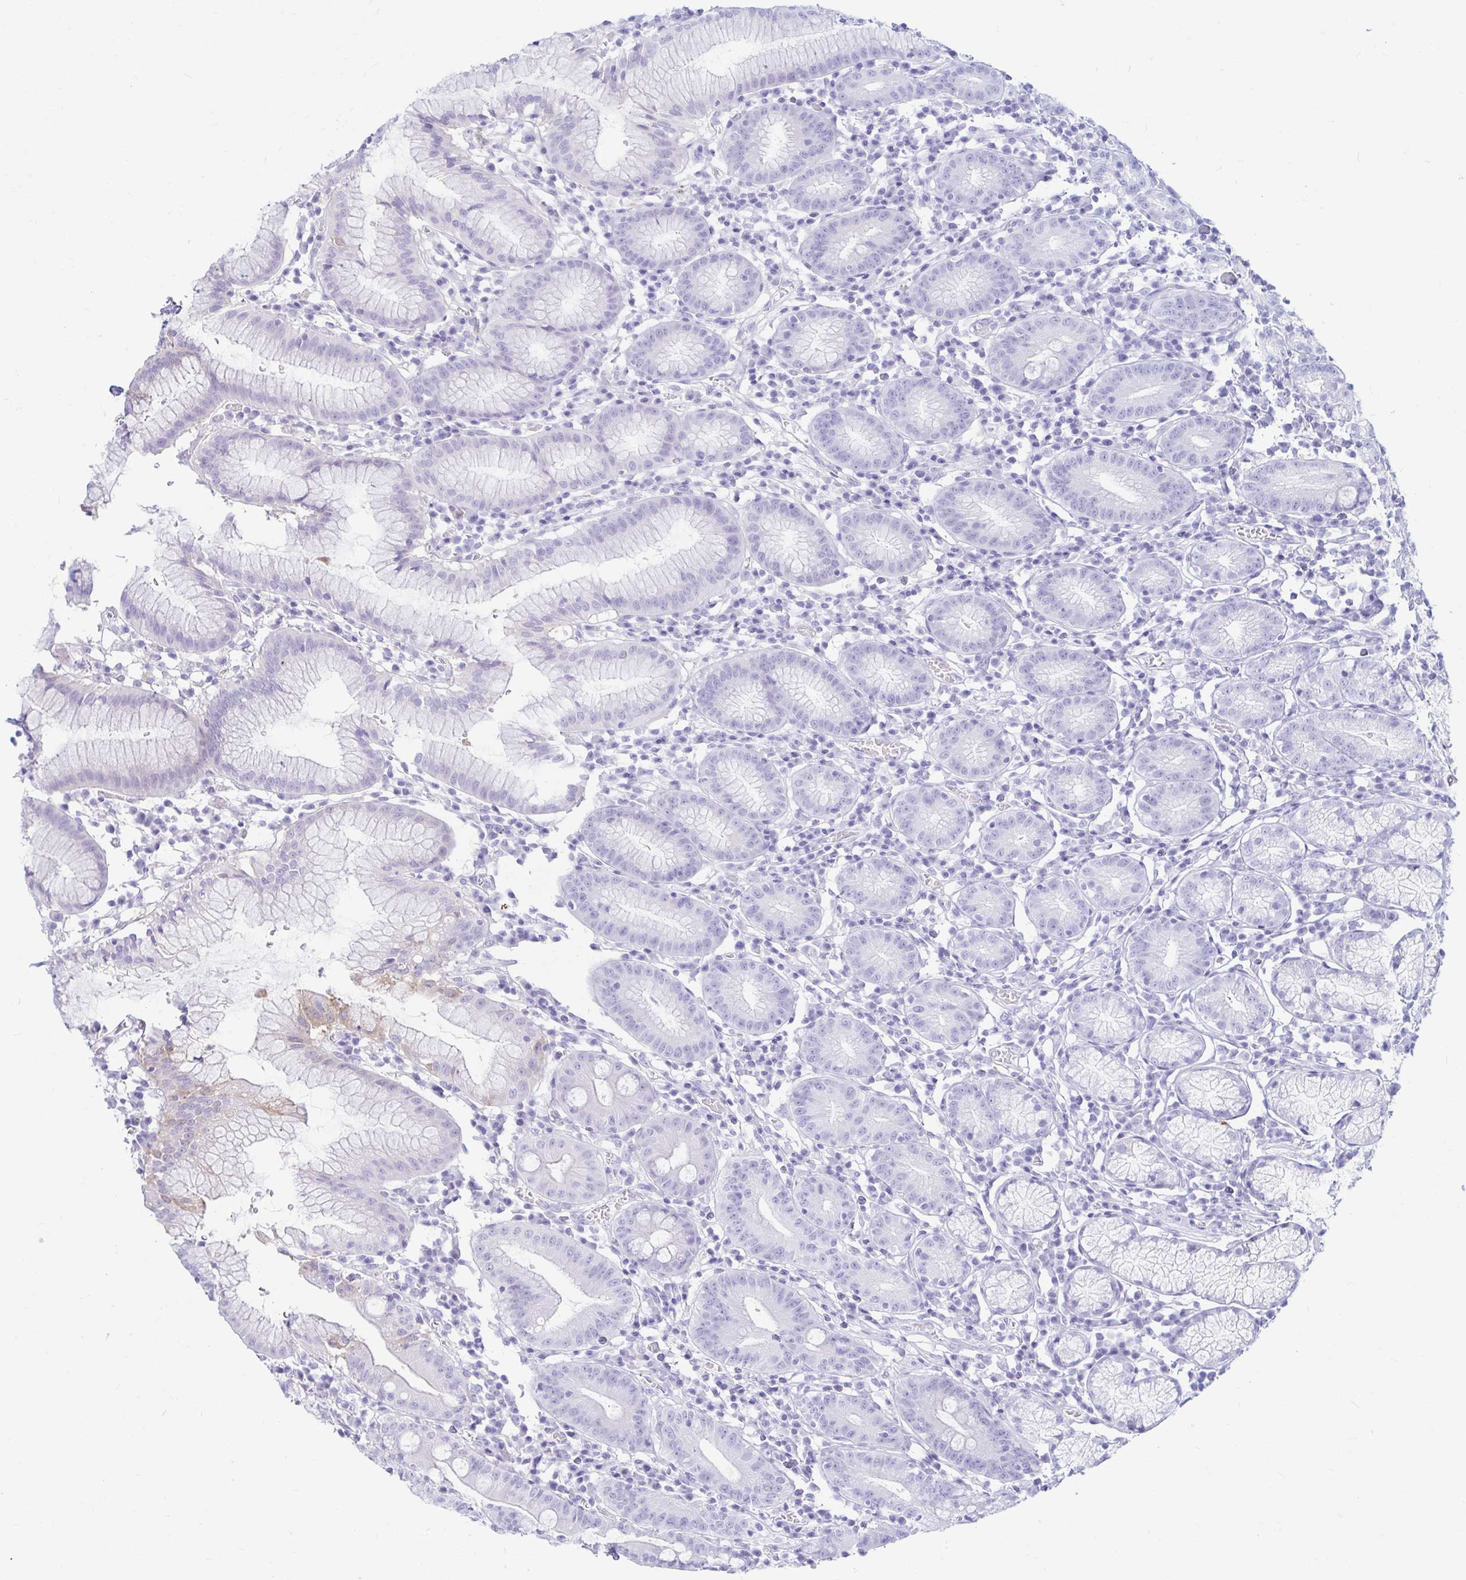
{"staining": {"intensity": "negative", "quantity": "none", "location": "none"}, "tissue": "stomach", "cell_type": "Glandular cells", "image_type": "normal", "snomed": [{"axis": "morphology", "description": "Normal tissue, NOS"}, {"axis": "topography", "description": "Stomach"}], "caption": "Immunohistochemistry of benign human stomach shows no staining in glandular cells.", "gene": "ERICH6", "patient": {"sex": "male", "age": 55}}